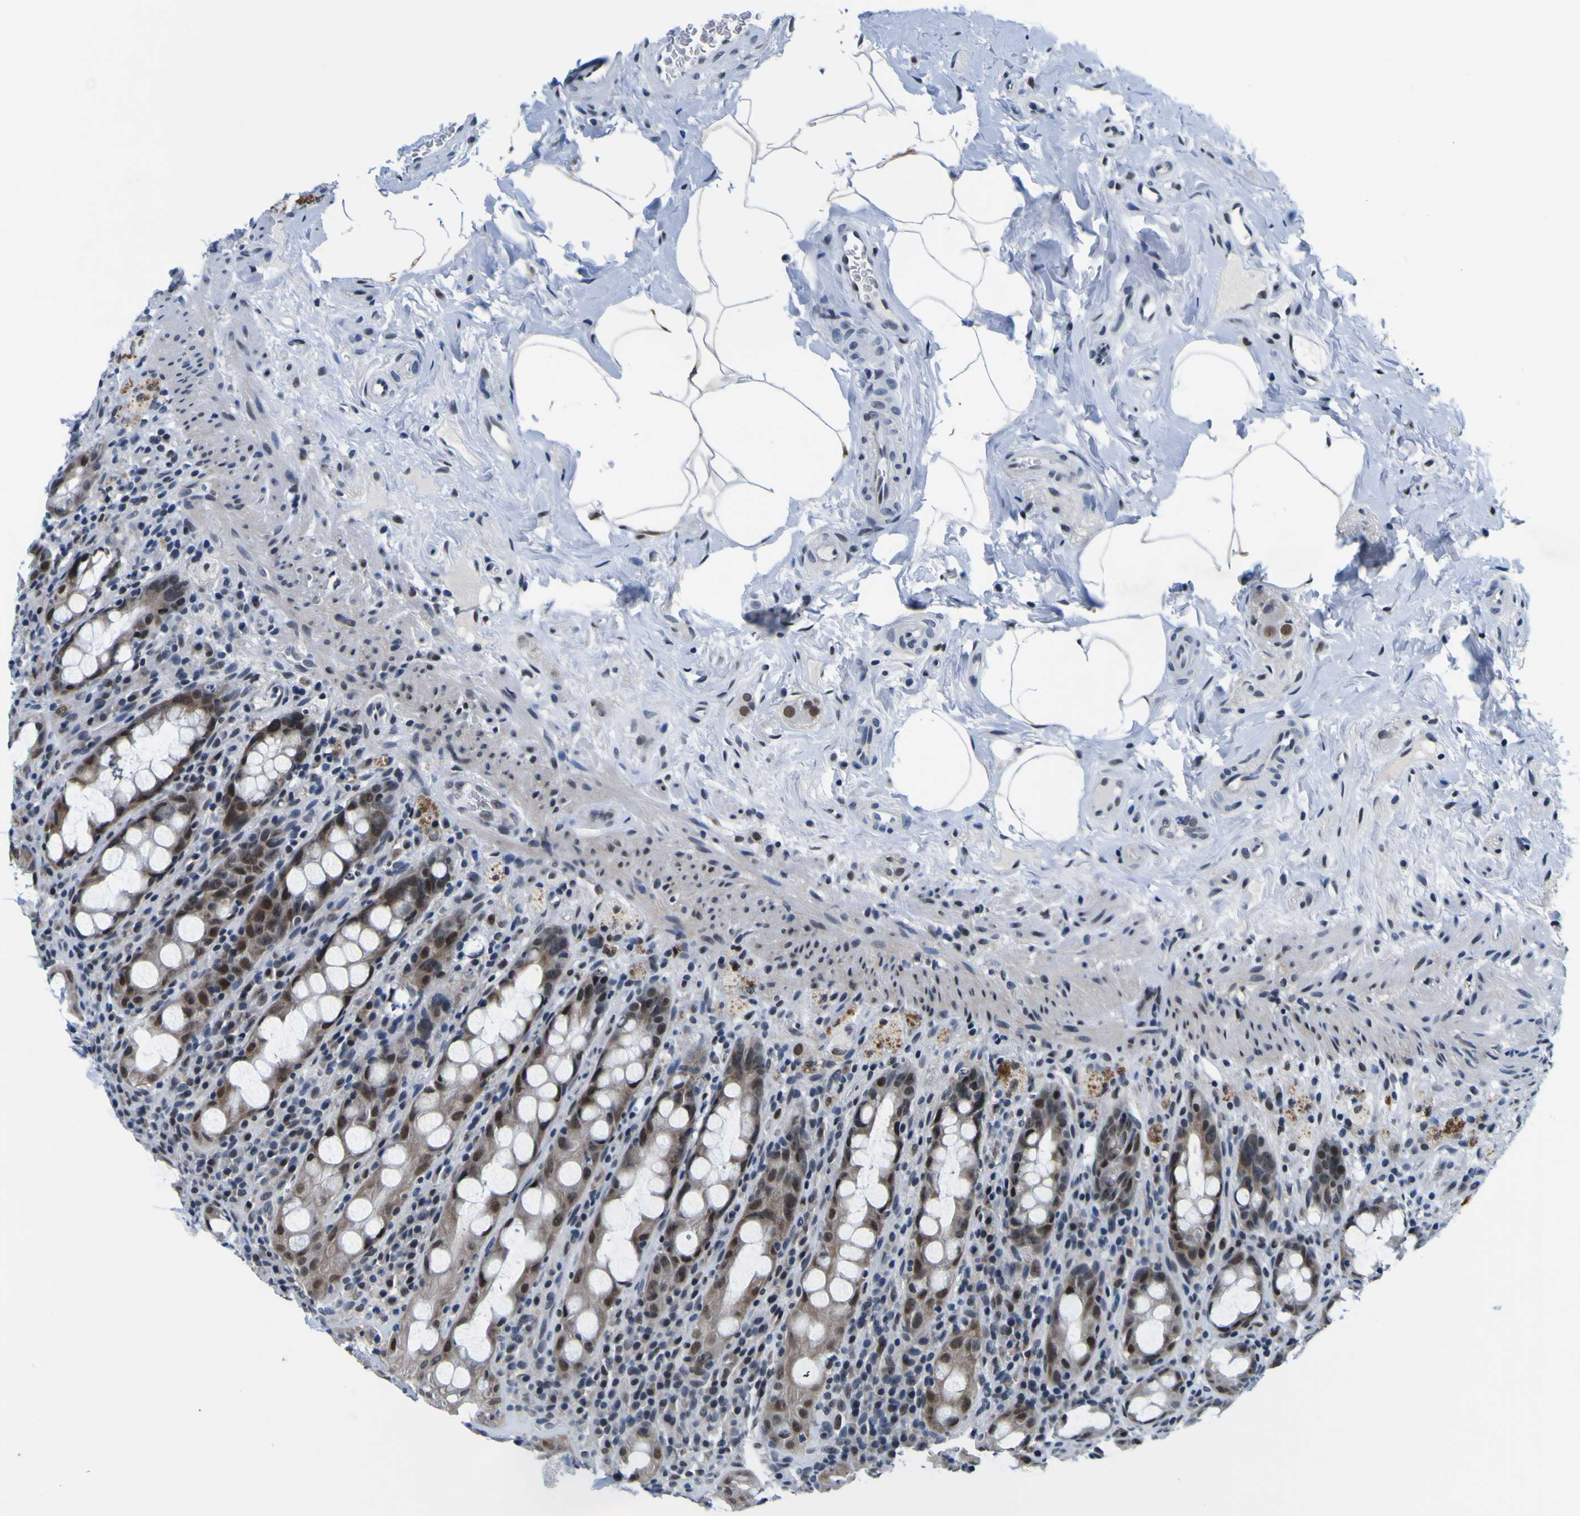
{"staining": {"intensity": "strong", "quantity": "25%-75%", "location": "nuclear"}, "tissue": "rectum", "cell_type": "Glandular cells", "image_type": "normal", "snomed": [{"axis": "morphology", "description": "Normal tissue, NOS"}, {"axis": "topography", "description": "Rectum"}], "caption": "Immunohistochemistry (IHC) micrograph of unremarkable rectum: rectum stained using immunohistochemistry (IHC) displays high levels of strong protein expression localized specifically in the nuclear of glandular cells, appearing as a nuclear brown color.", "gene": "CUL4B", "patient": {"sex": "male", "age": 44}}